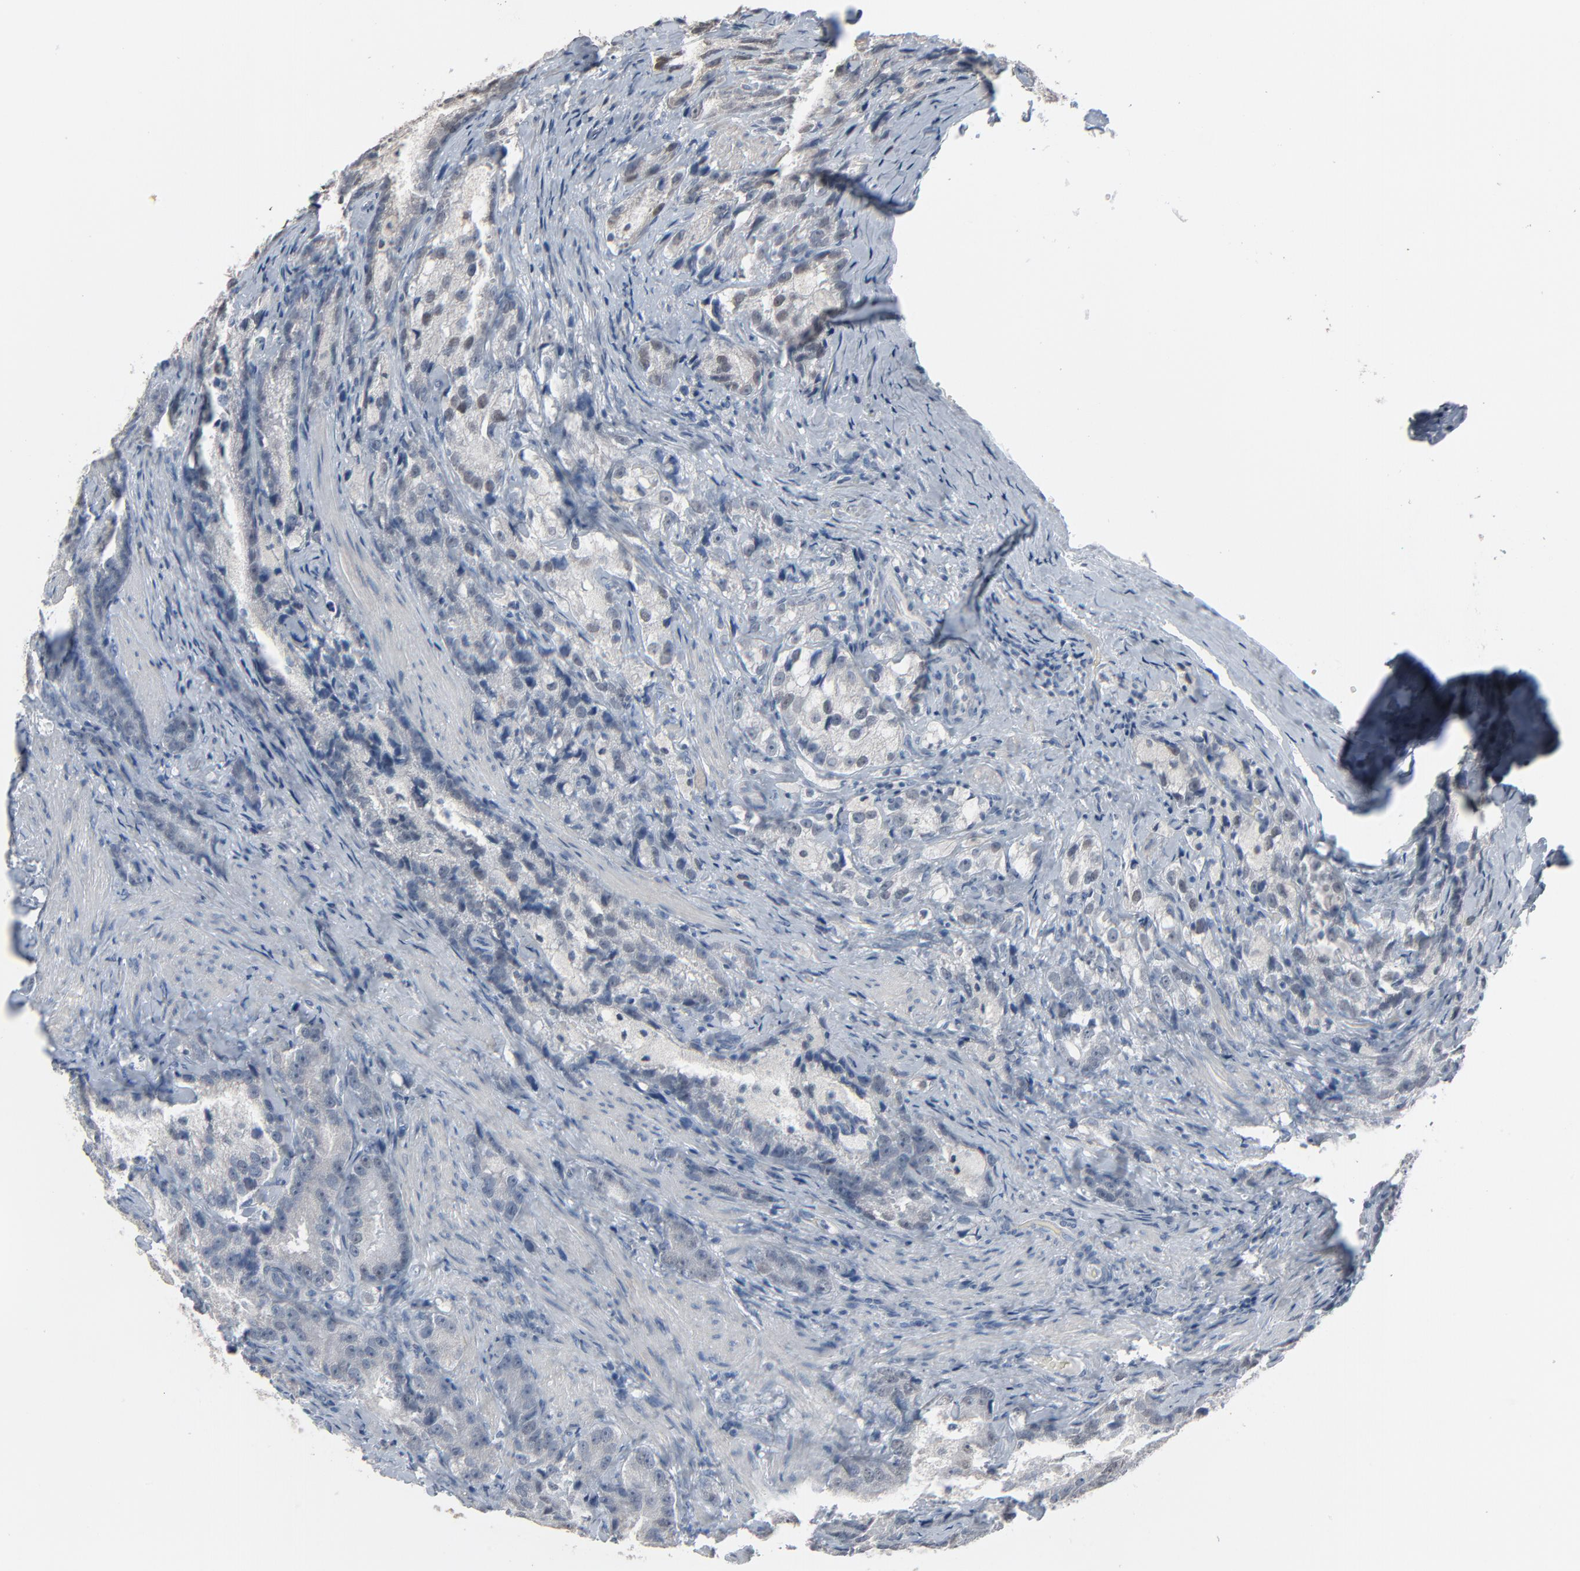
{"staining": {"intensity": "moderate", "quantity": "<25%", "location": "nuclear"}, "tissue": "prostate cancer", "cell_type": "Tumor cells", "image_type": "cancer", "snomed": [{"axis": "morphology", "description": "Adenocarcinoma, High grade"}, {"axis": "topography", "description": "Prostate"}], "caption": "Brown immunohistochemical staining in prostate cancer (high-grade adenocarcinoma) exhibits moderate nuclear staining in approximately <25% of tumor cells. The staining is performed using DAB (3,3'-diaminobenzidine) brown chromogen to label protein expression. The nuclei are counter-stained blue using hematoxylin.", "gene": "SAGE1", "patient": {"sex": "male", "age": 63}}